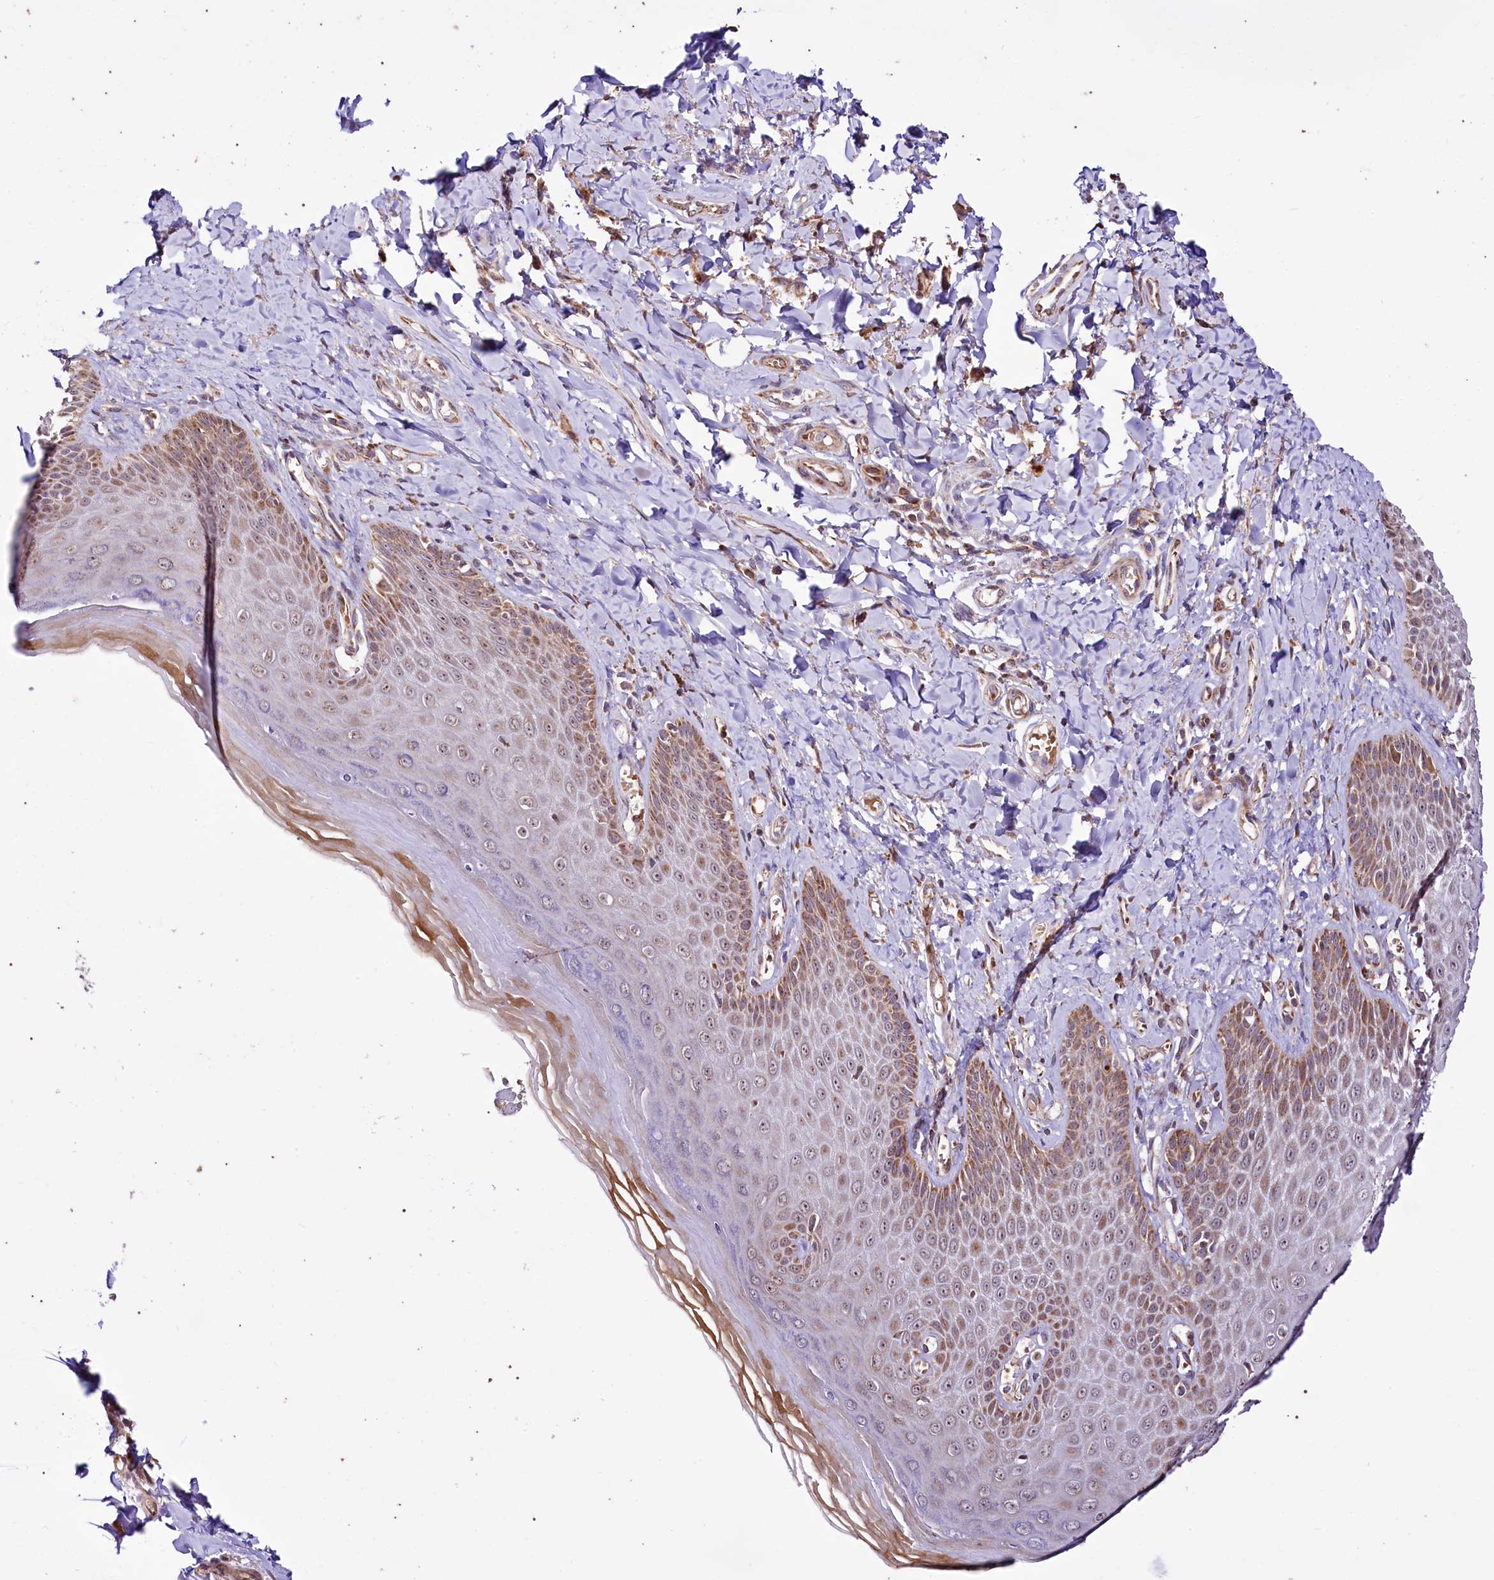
{"staining": {"intensity": "moderate", "quantity": ">75%", "location": "cytoplasmic/membranous,nuclear"}, "tissue": "skin", "cell_type": "Epidermal cells", "image_type": "normal", "snomed": [{"axis": "morphology", "description": "Normal tissue, NOS"}, {"axis": "topography", "description": "Anal"}], "caption": "IHC of normal human skin displays medium levels of moderate cytoplasmic/membranous,nuclear staining in approximately >75% of epidermal cells.", "gene": "ST7", "patient": {"sex": "male", "age": 78}}